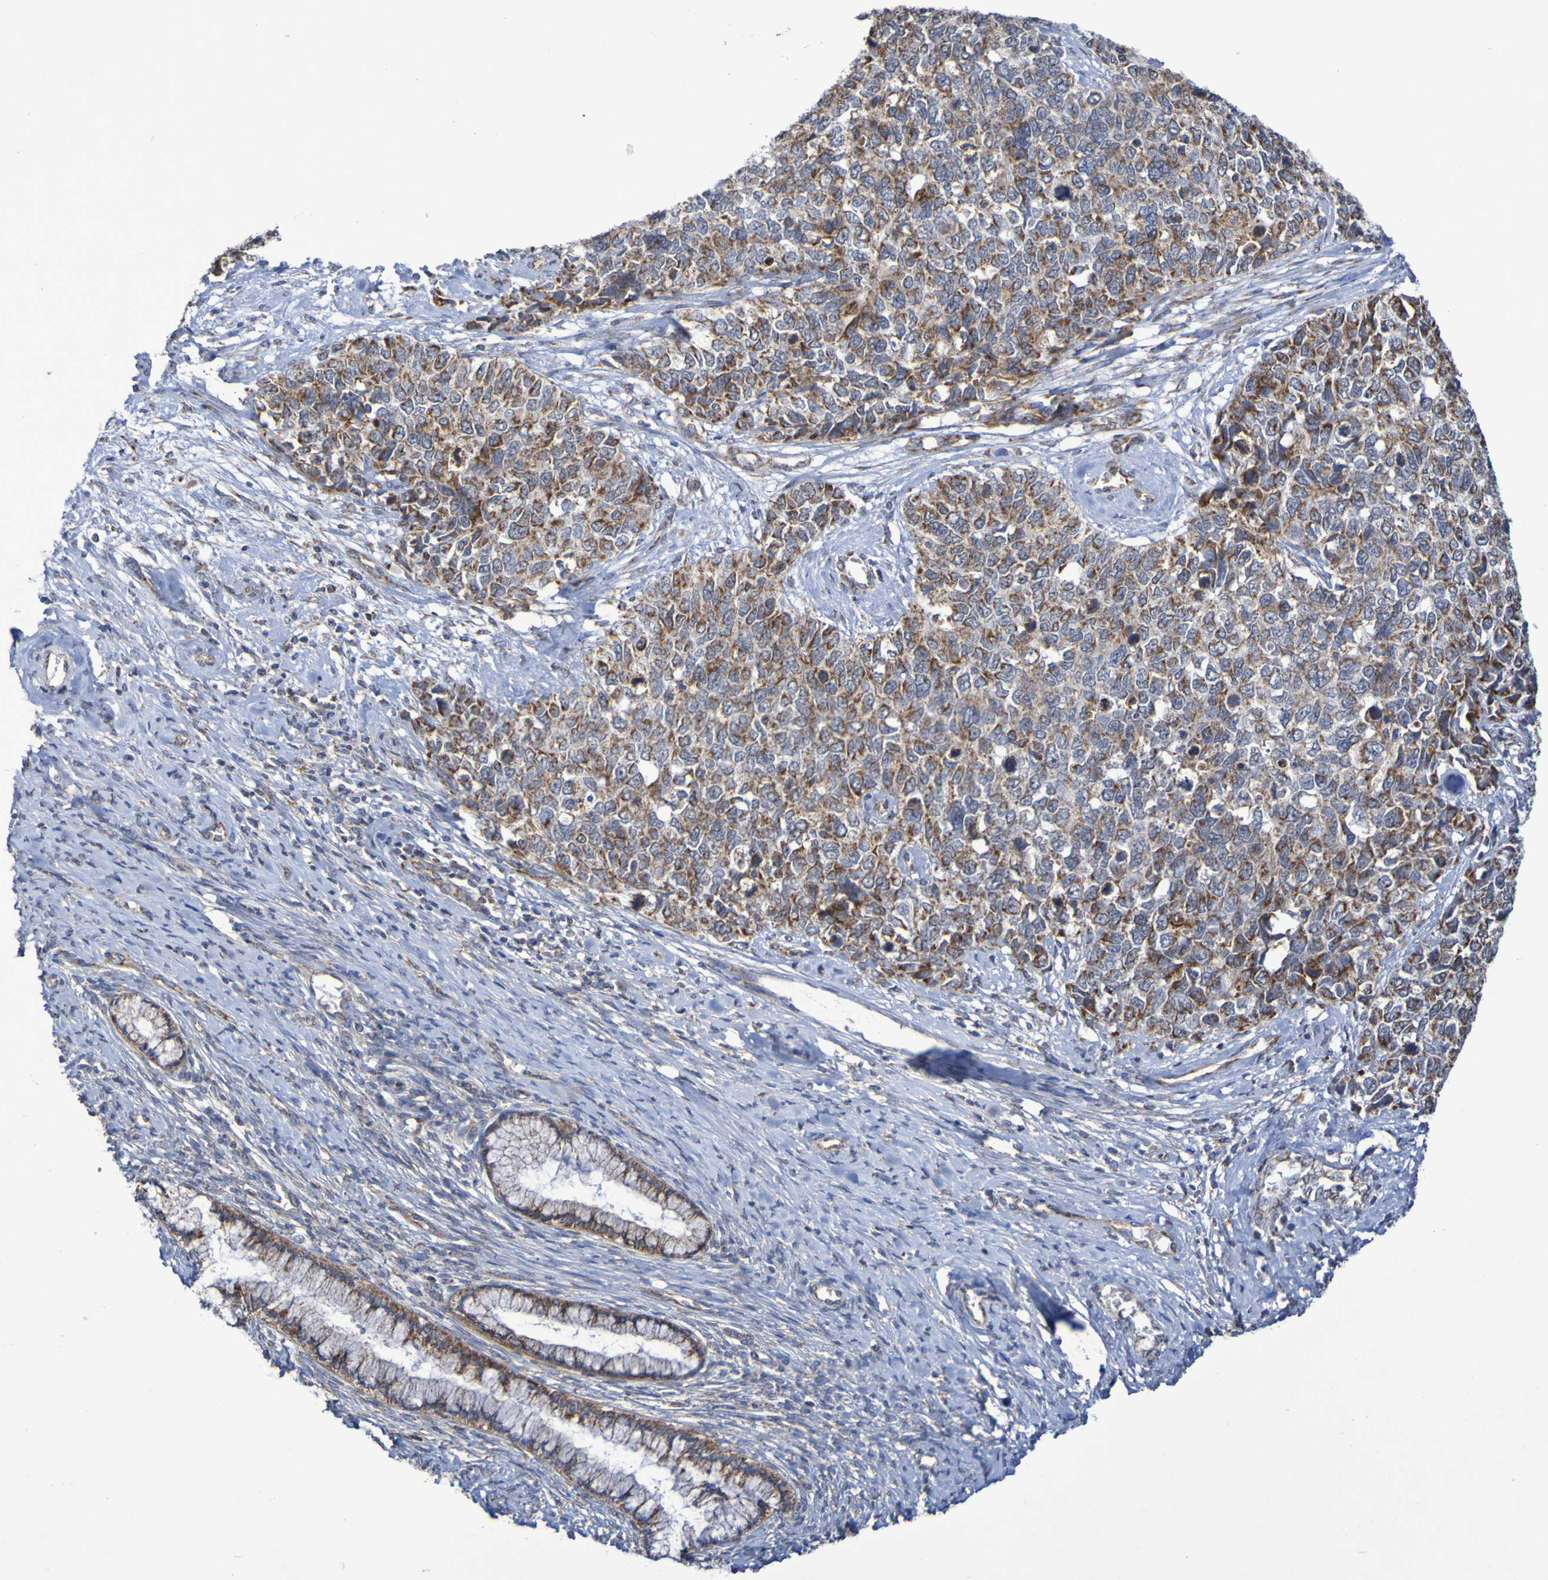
{"staining": {"intensity": "moderate", "quantity": ">75%", "location": "cytoplasmic/membranous"}, "tissue": "cervical cancer", "cell_type": "Tumor cells", "image_type": "cancer", "snomed": [{"axis": "morphology", "description": "Squamous cell carcinoma, NOS"}, {"axis": "topography", "description": "Cervix"}], "caption": "Immunohistochemistry (DAB (3,3'-diaminobenzidine)) staining of cervical squamous cell carcinoma reveals moderate cytoplasmic/membranous protein positivity in approximately >75% of tumor cells. Ihc stains the protein of interest in brown and the nuclei are stained blue.", "gene": "DVL1", "patient": {"sex": "female", "age": 63}}